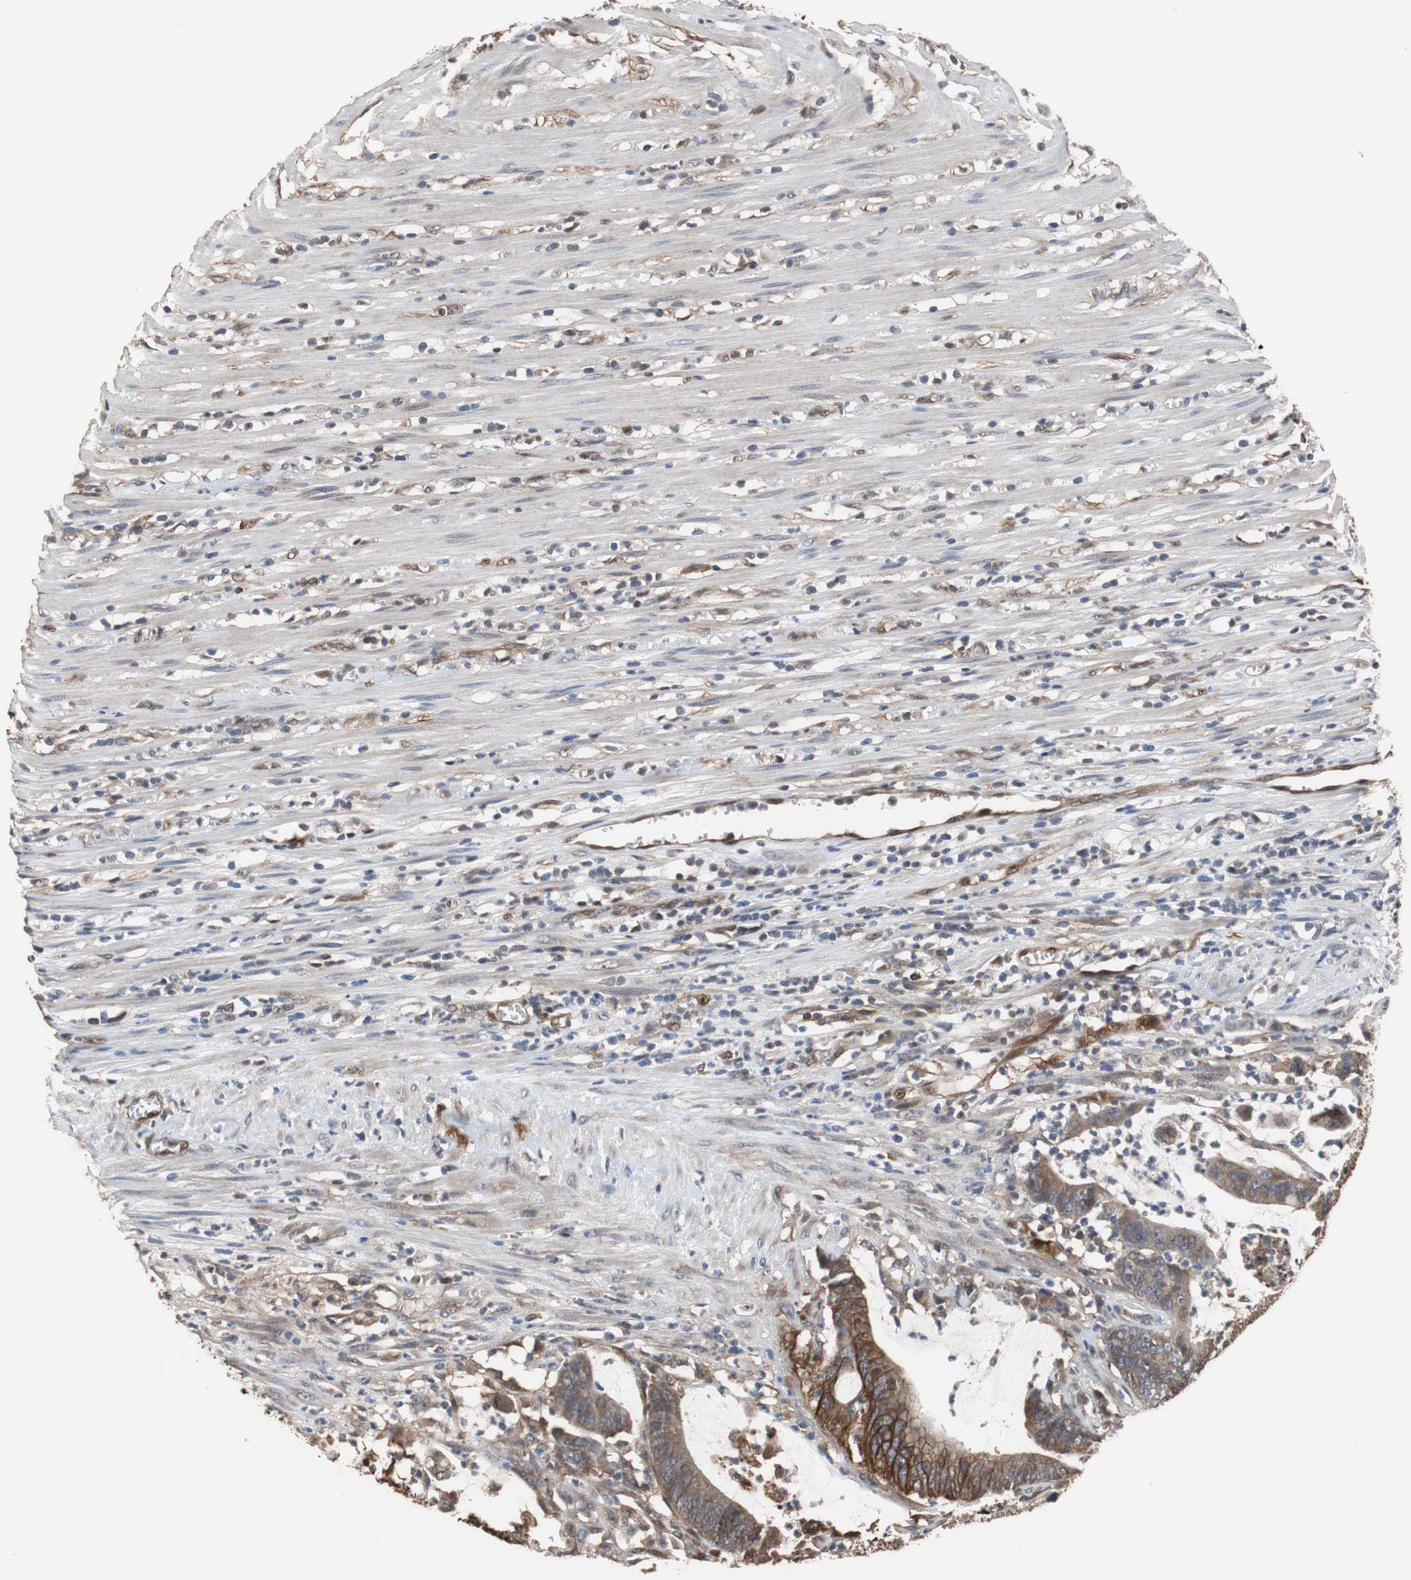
{"staining": {"intensity": "strong", "quantity": ">75%", "location": "cytoplasmic/membranous"}, "tissue": "colorectal cancer", "cell_type": "Tumor cells", "image_type": "cancer", "snomed": [{"axis": "morphology", "description": "Adenocarcinoma, NOS"}, {"axis": "topography", "description": "Rectum"}], "caption": "A brown stain labels strong cytoplasmic/membranous staining of a protein in colorectal cancer (adenocarcinoma) tumor cells. (Stains: DAB (3,3'-diaminobenzidine) in brown, nuclei in blue, Microscopy: brightfield microscopy at high magnification).", "gene": "NDRG1", "patient": {"sex": "female", "age": 66}}